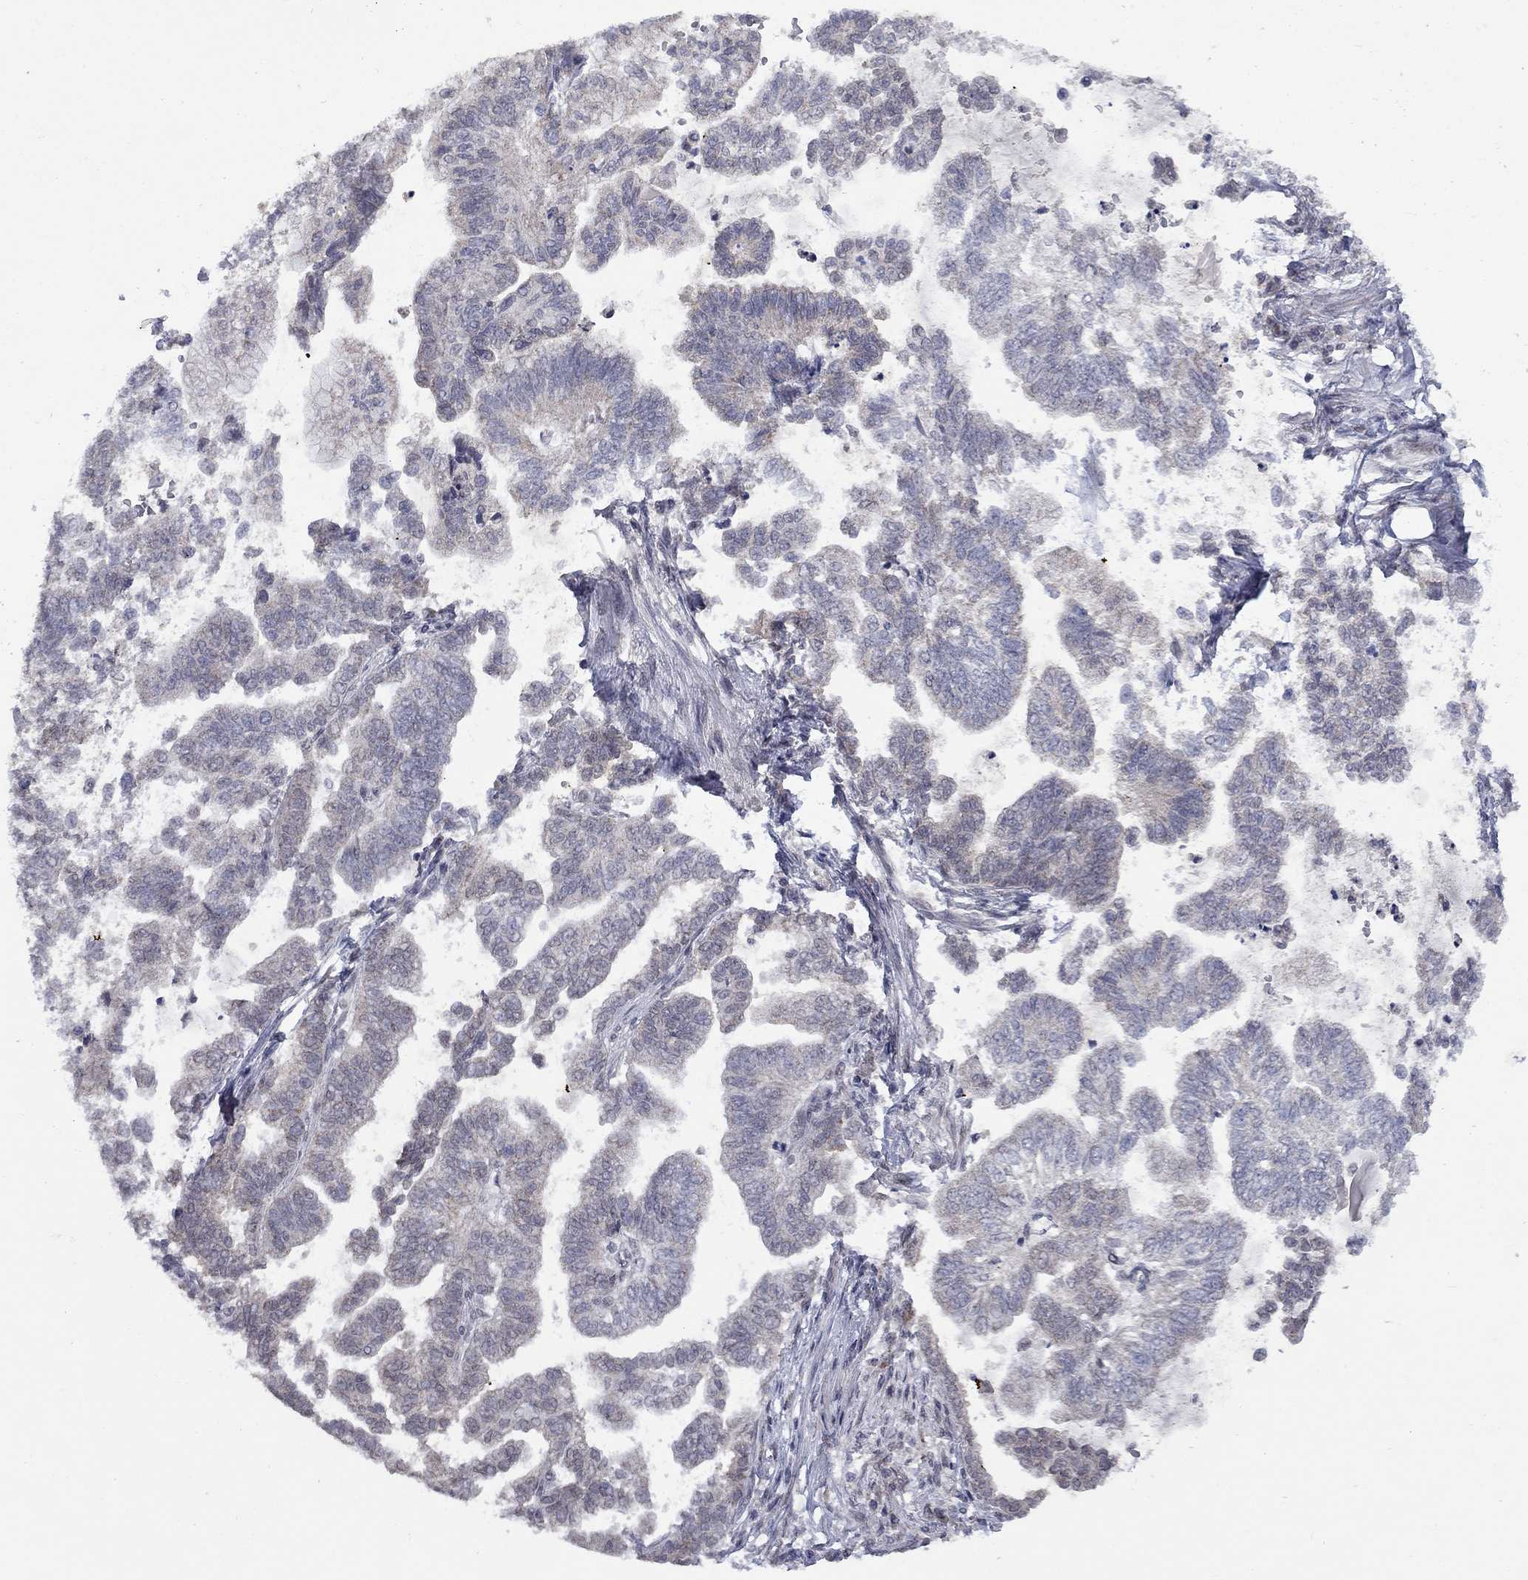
{"staining": {"intensity": "negative", "quantity": "none", "location": "none"}, "tissue": "stomach cancer", "cell_type": "Tumor cells", "image_type": "cancer", "snomed": [{"axis": "morphology", "description": "Adenocarcinoma, NOS"}, {"axis": "topography", "description": "Stomach"}], "caption": "Tumor cells show no significant protein positivity in adenocarcinoma (stomach).", "gene": "KCNJ16", "patient": {"sex": "male", "age": 83}}